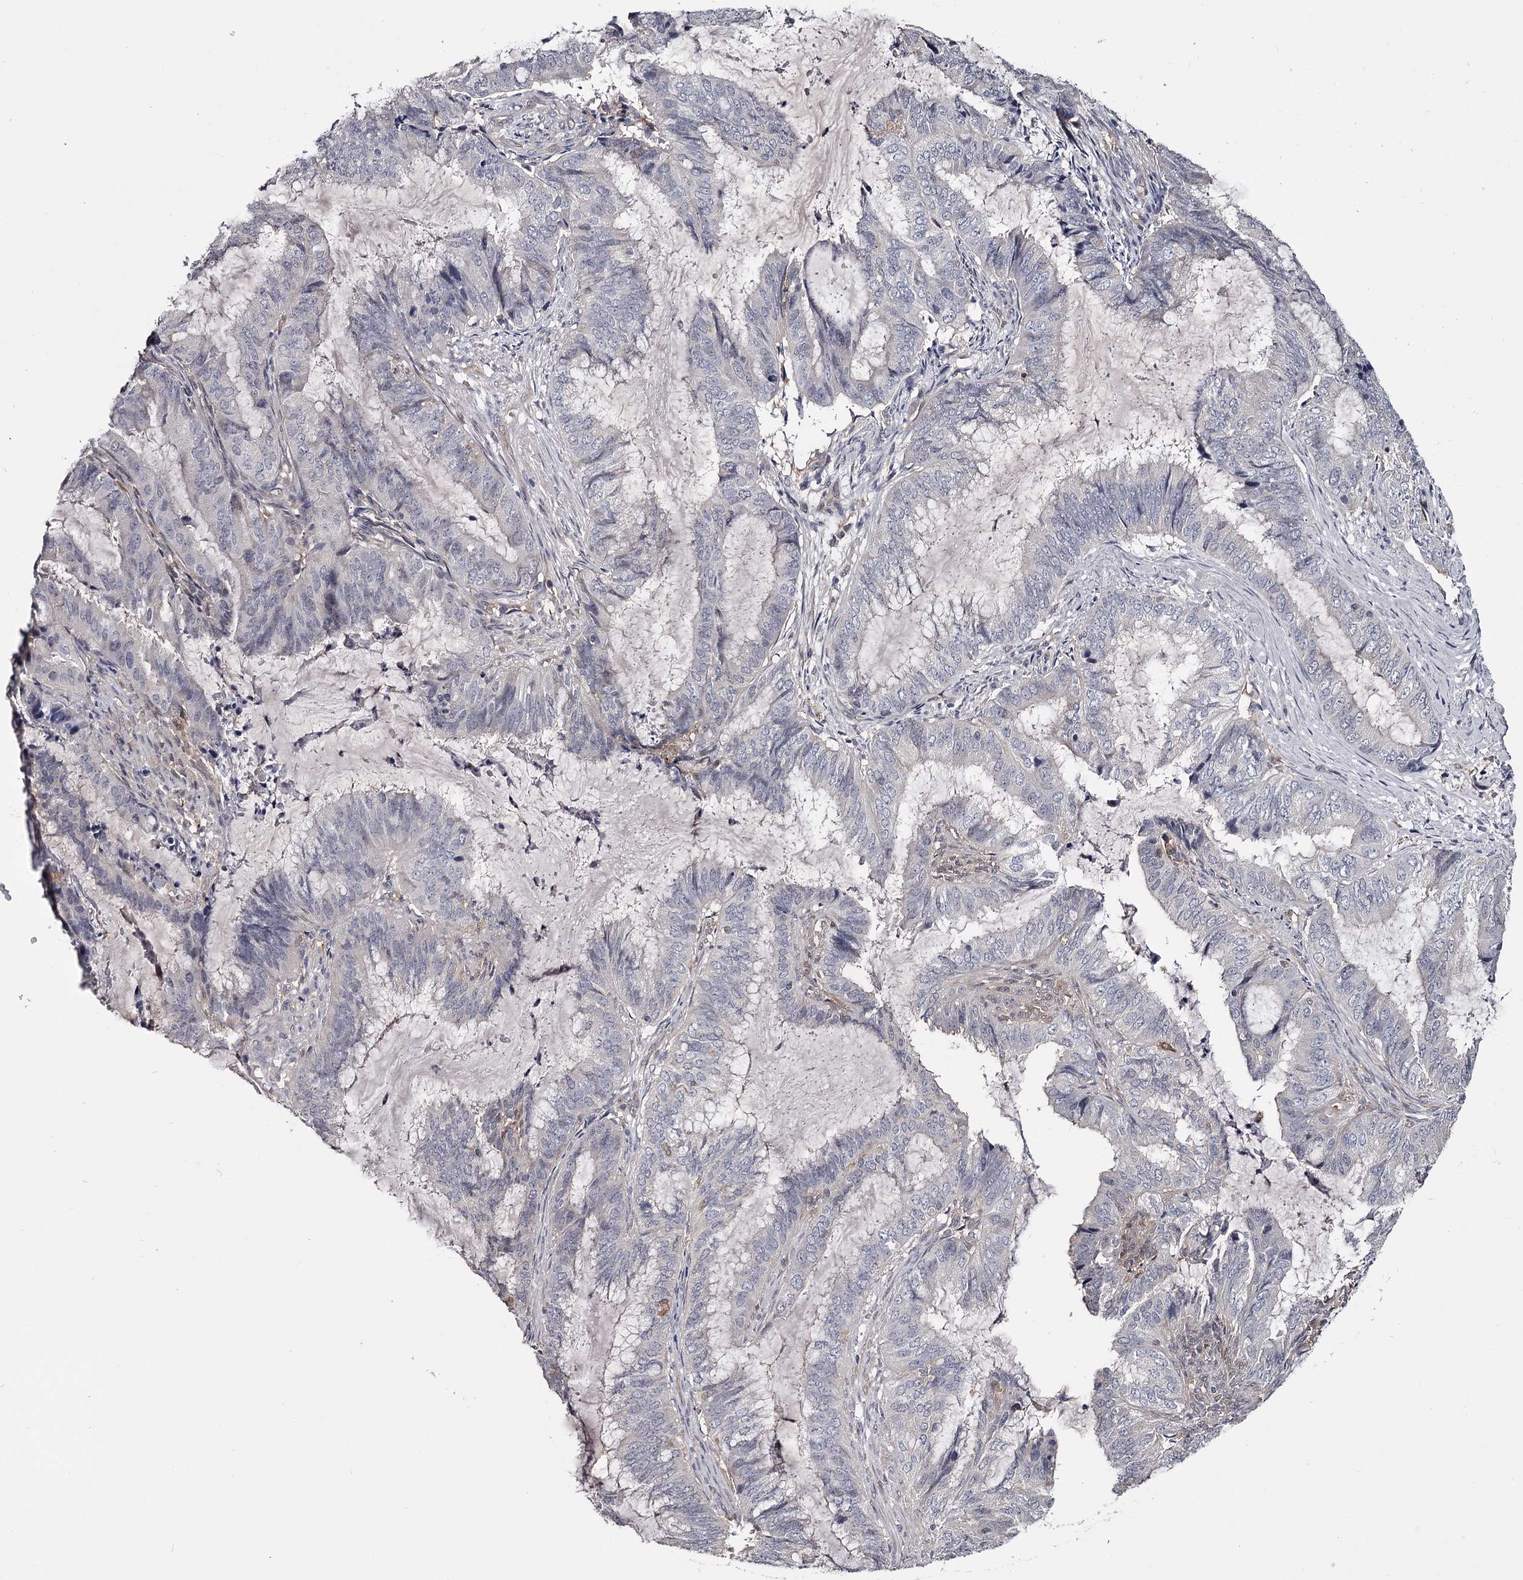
{"staining": {"intensity": "negative", "quantity": "none", "location": "none"}, "tissue": "endometrial cancer", "cell_type": "Tumor cells", "image_type": "cancer", "snomed": [{"axis": "morphology", "description": "Adenocarcinoma, NOS"}, {"axis": "topography", "description": "Endometrium"}], "caption": "IHC of human endometrial adenocarcinoma reveals no positivity in tumor cells.", "gene": "GSTO1", "patient": {"sex": "female", "age": 51}}